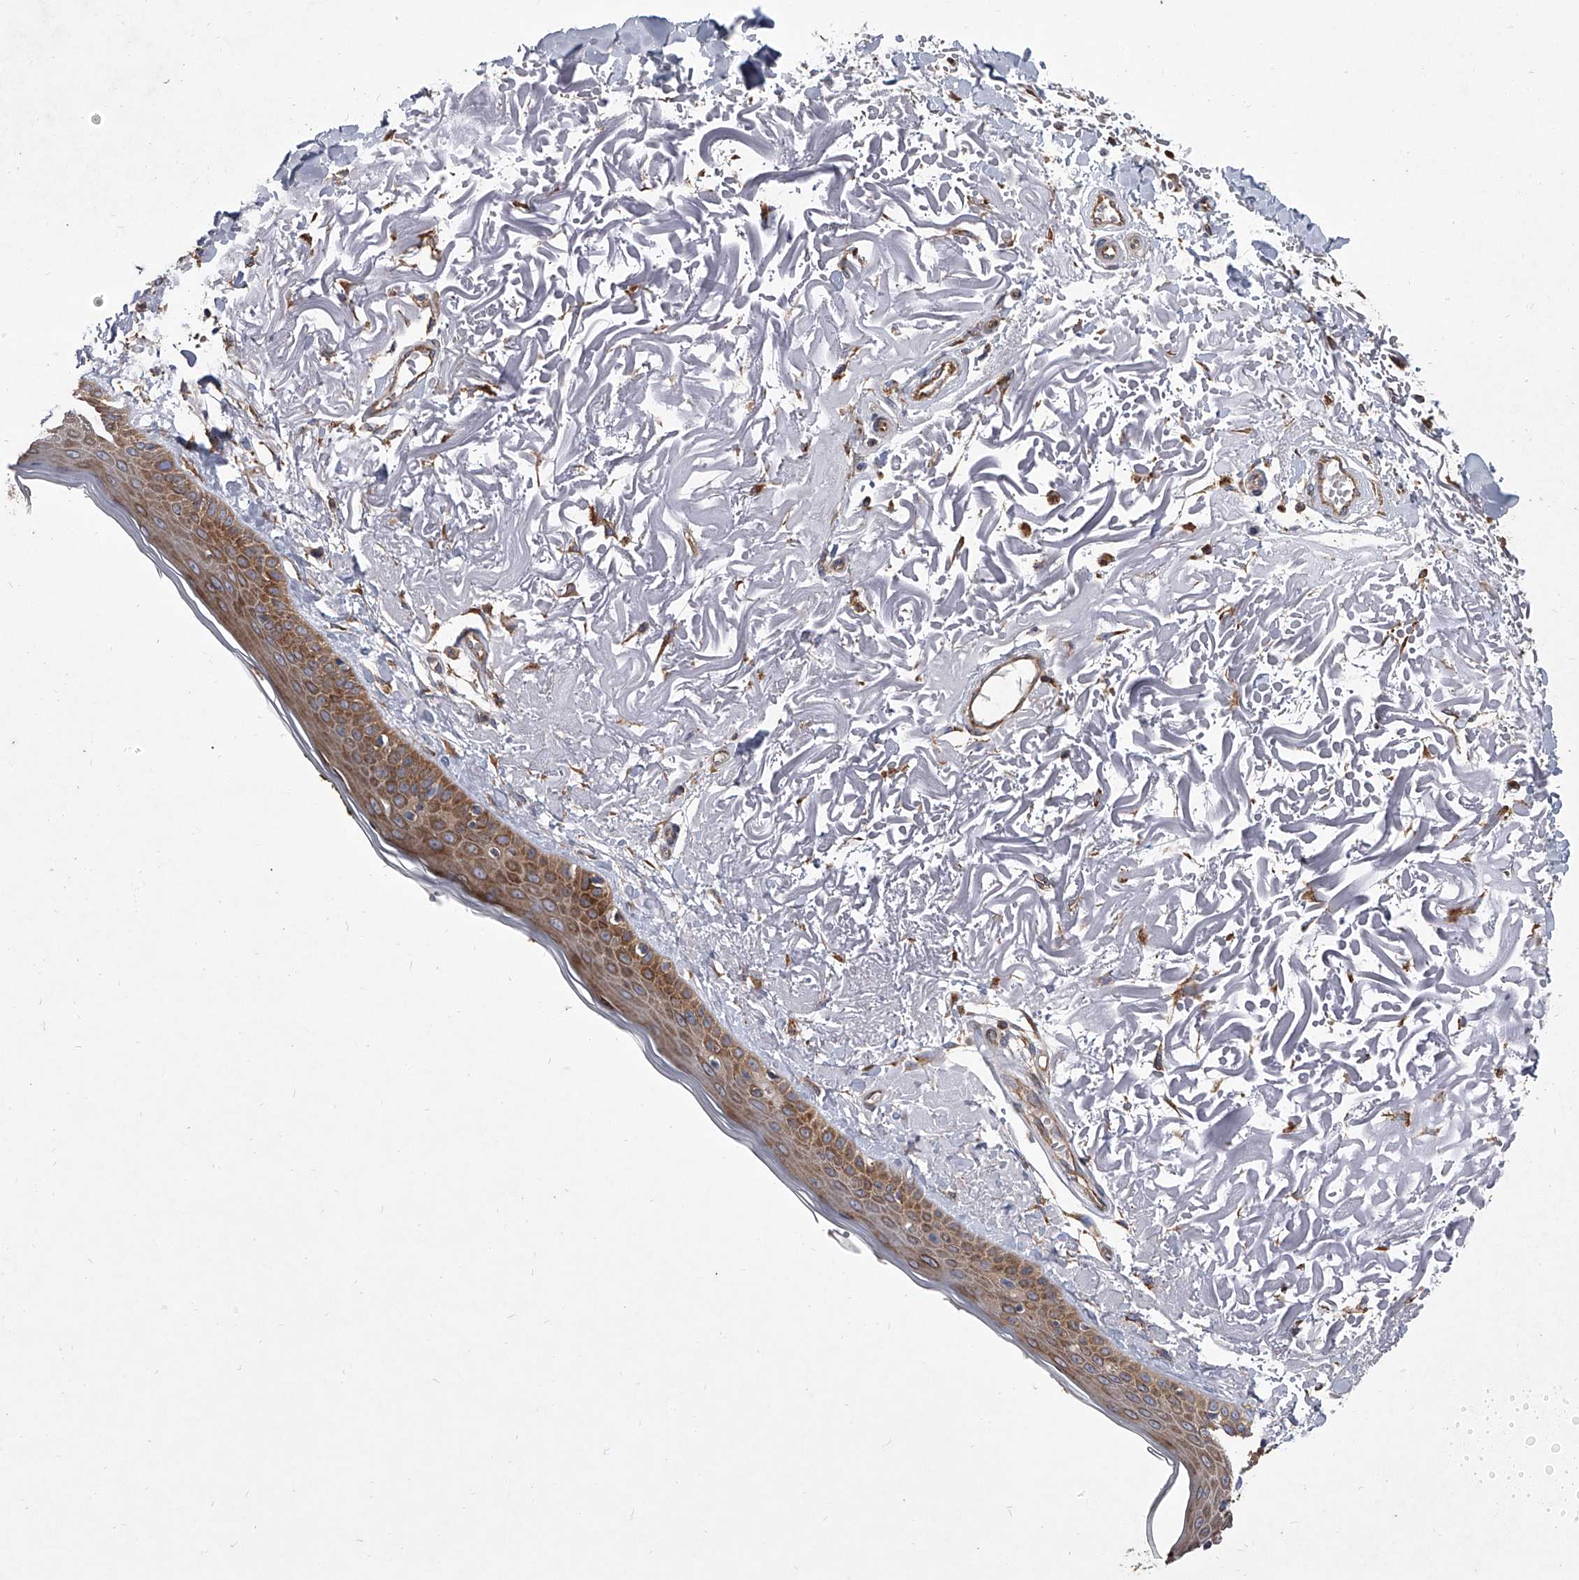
{"staining": {"intensity": "strong", "quantity": ">75%", "location": "cytoplasmic/membranous"}, "tissue": "skin", "cell_type": "Fibroblasts", "image_type": "normal", "snomed": [{"axis": "morphology", "description": "Normal tissue, NOS"}, {"axis": "topography", "description": "Skin"}, {"axis": "topography", "description": "Skeletal muscle"}], "caption": "Skin stained with immunohistochemistry displays strong cytoplasmic/membranous positivity in about >75% of fibroblasts. Immunohistochemistry stains the protein in brown and the nuclei are stained blue.", "gene": "EIF2S2", "patient": {"sex": "male", "age": 83}}